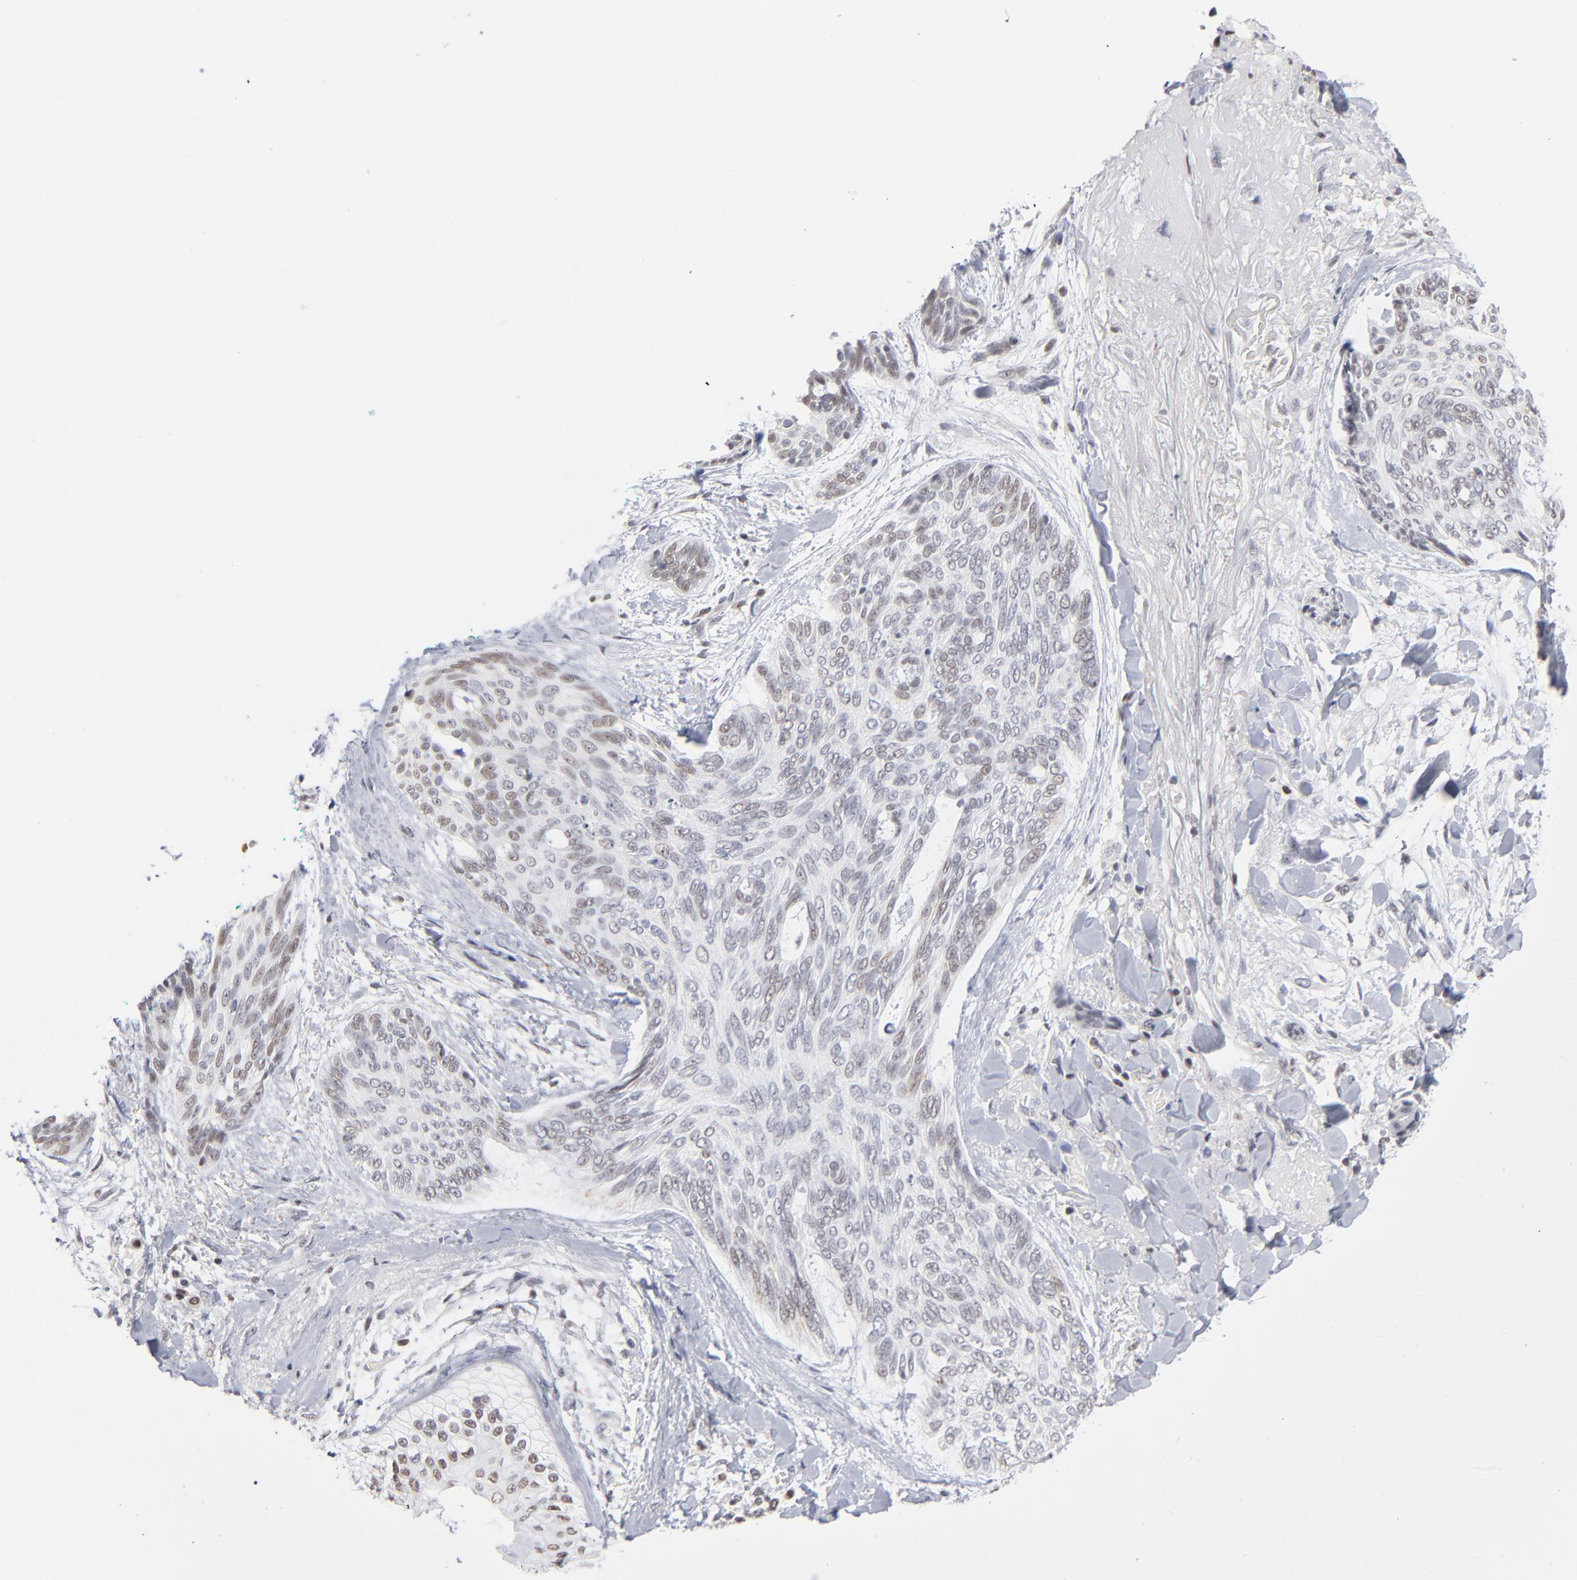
{"staining": {"intensity": "weak", "quantity": "<25%", "location": "nuclear"}, "tissue": "skin cancer", "cell_type": "Tumor cells", "image_type": "cancer", "snomed": [{"axis": "morphology", "description": "Normal tissue, NOS"}, {"axis": "morphology", "description": "Basal cell carcinoma"}, {"axis": "topography", "description": "Skin"}], "caption": "The photomicrograph shows no staining of tumor cells in basal cell carcinoma (skin). (DAB (3,3'-diaminobenzidine) immunohistochemistry (IHC) visualized using brightfield microscopy, high magnification).", "gene": "MAX", "patient": {"sex": "female", "age": 71}}